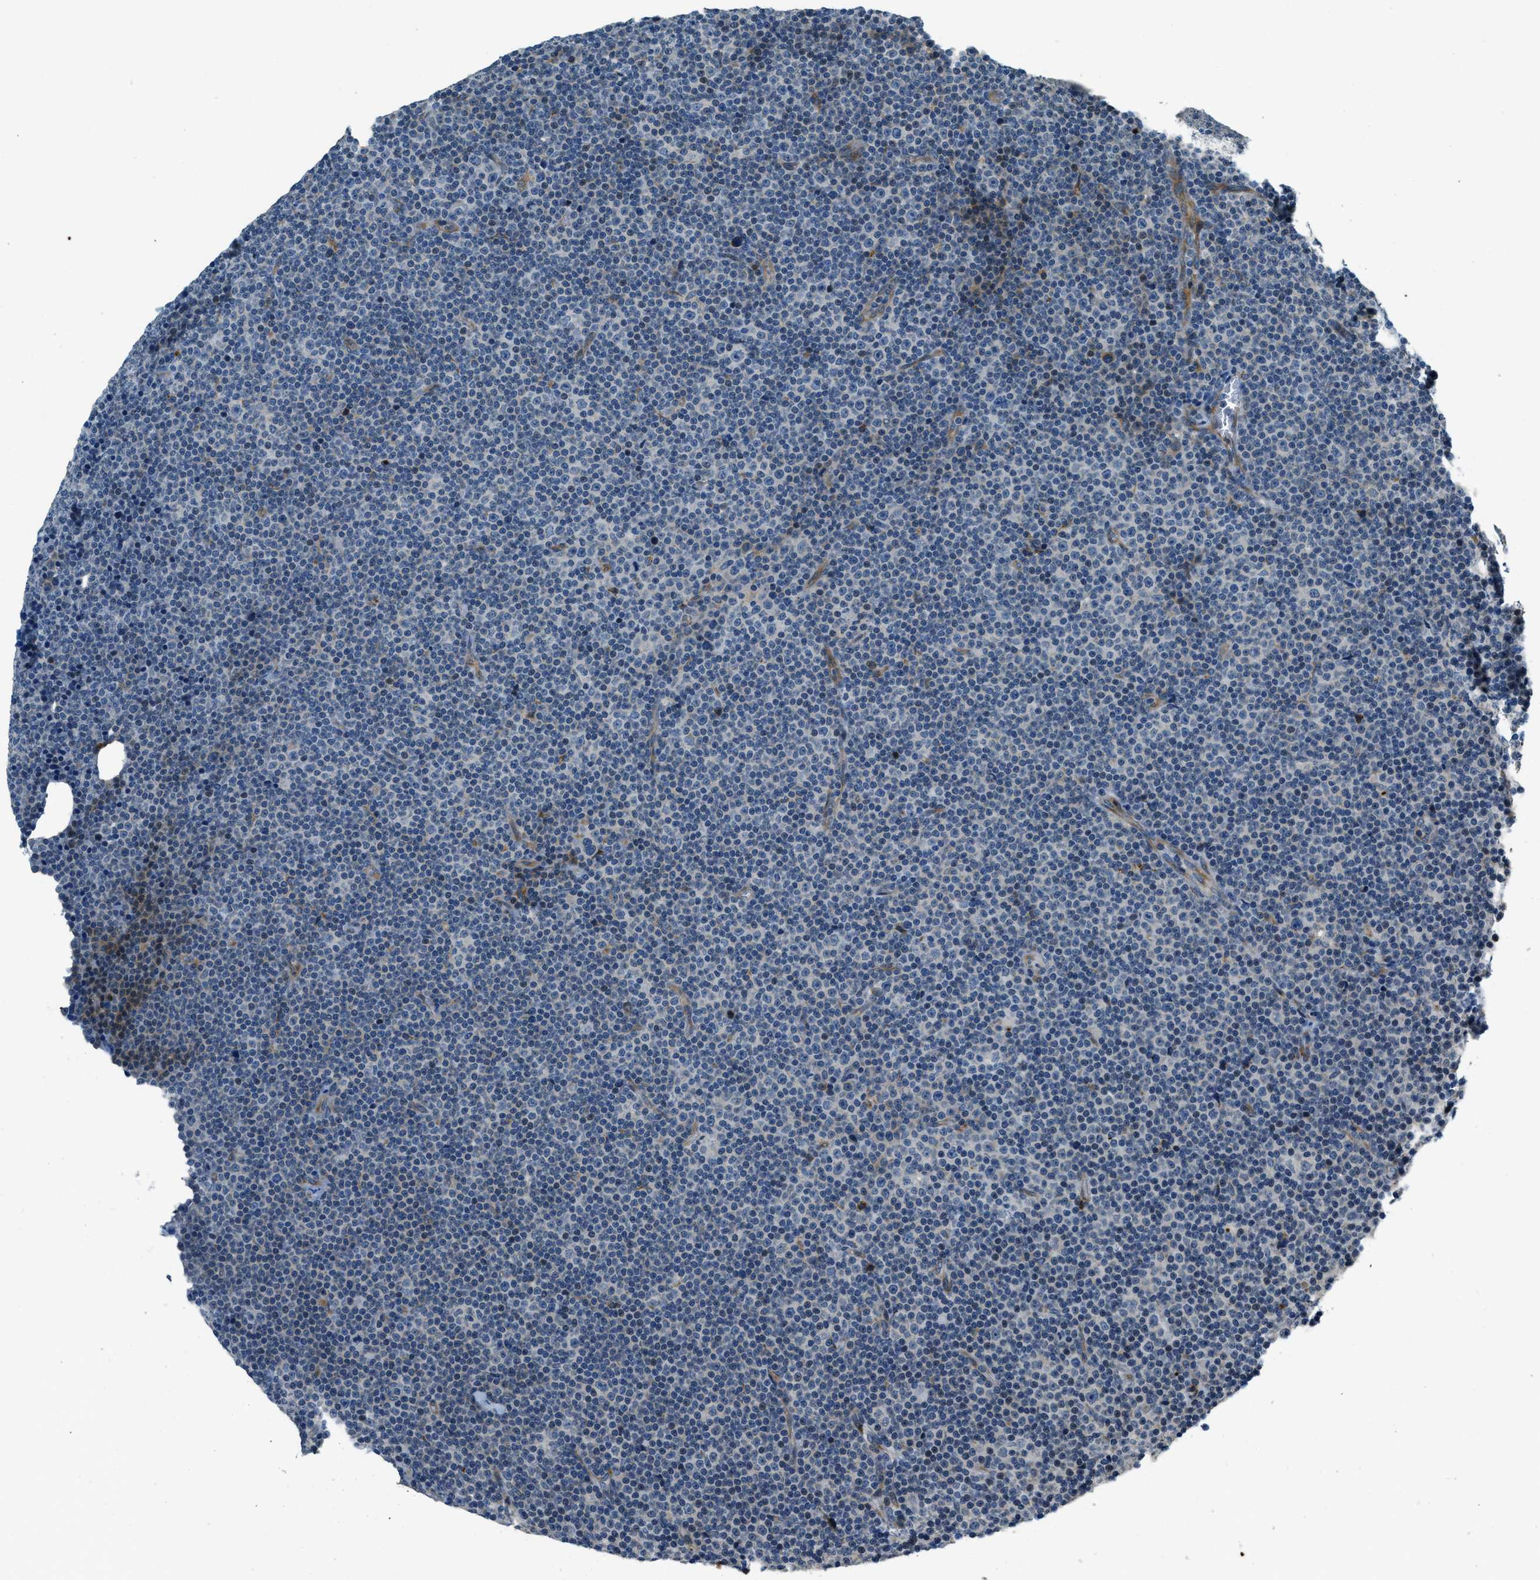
{"staining": {"intensity": "negative", "quantity": "none", "location": "none"}, "tissue": "lymphoma", "cell_type": "Tumor cells", "image_type": "cancer", "snomed": [{"axis": "morphology", "description": "Malignant lymphoma, non-Hodgkin's type, Low grade"}, {"axis": "topography", "description": "Lymph node"}], "caption": "There is no significant staining in tumor cells of lymphoma. Nuclei are stained in blue.", "gene": "HERC2", "patient": {"sex": "female", "age": 67}}